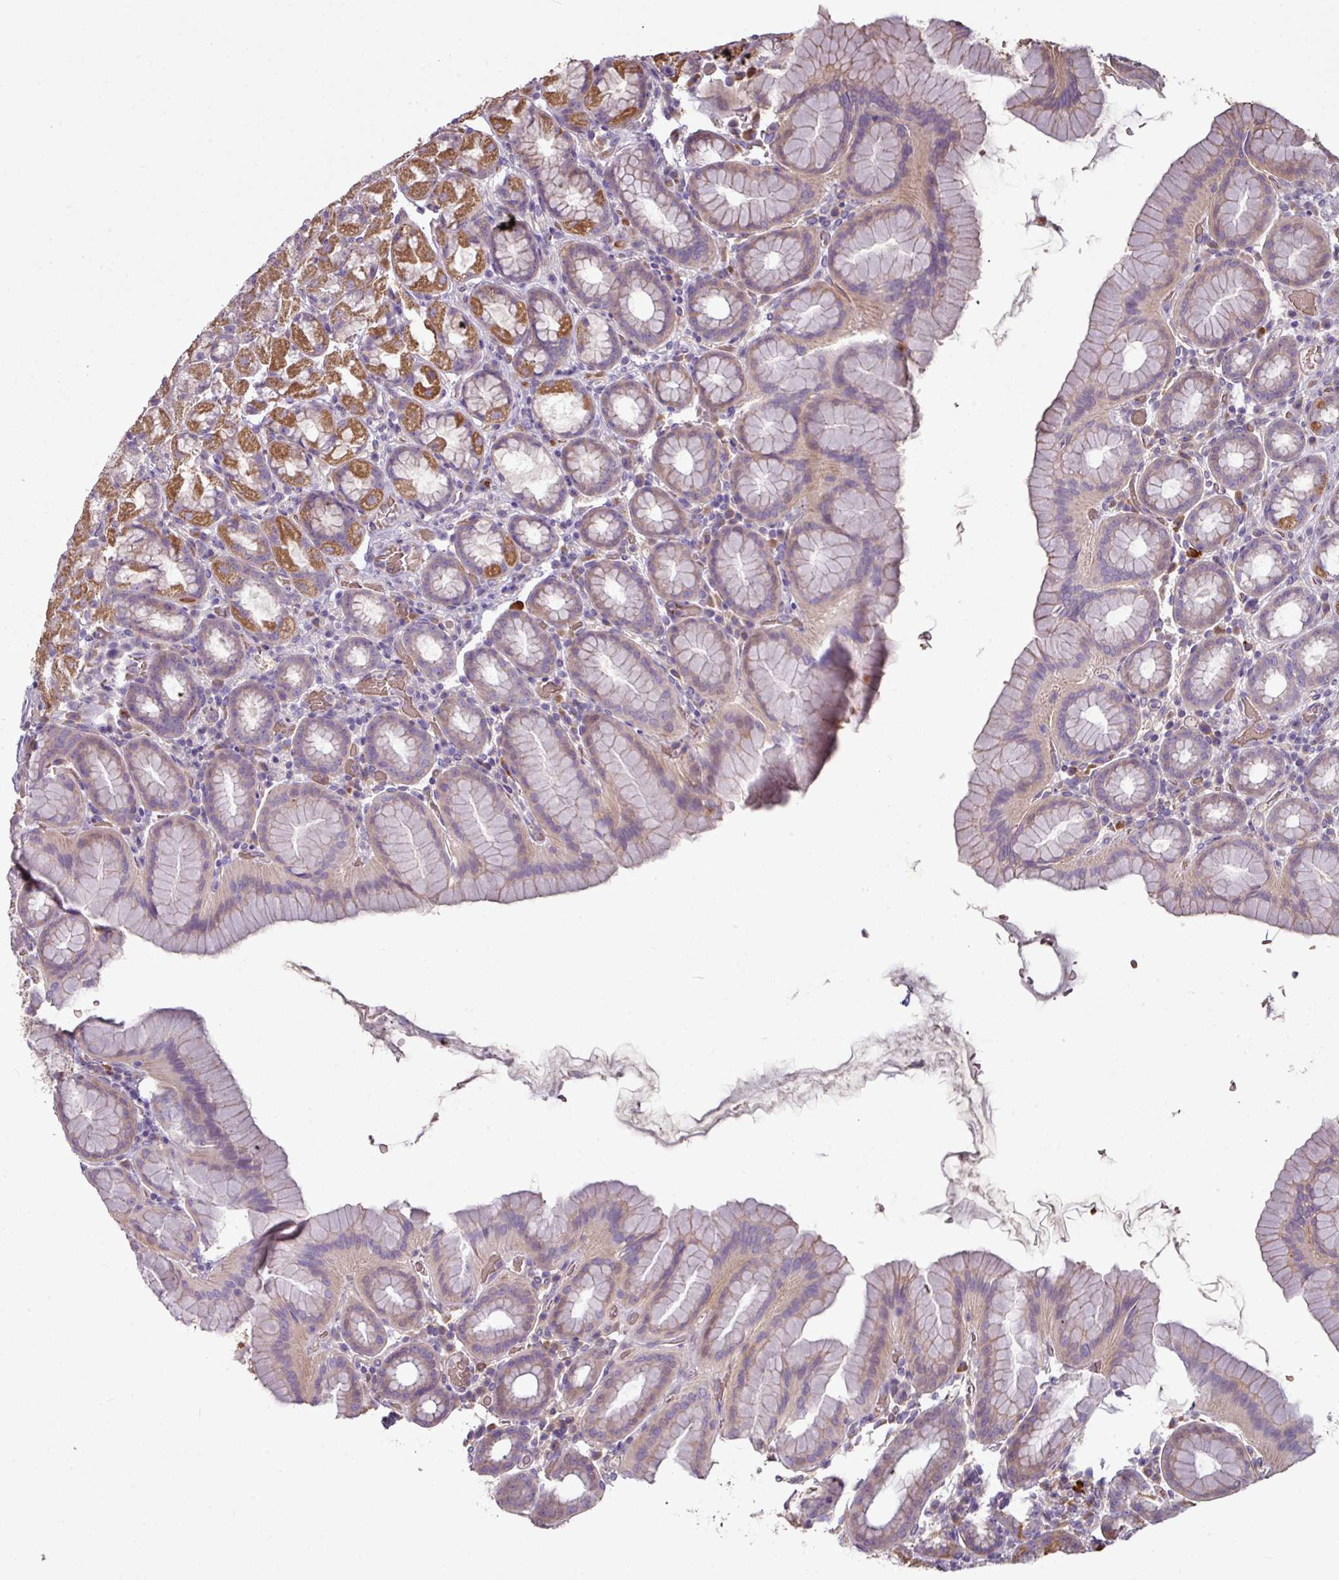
{"staining": {"intensity": "strong", "quantity": "25%-75%", "location": "cytoplasmic/membranous"}, "tissue": "stomach", "cell_type": "Glandular cells", "image_type": "normal", "snomed": [{"axis": "morphology", "description": "Normal tissue, NOS"}, {"axis": "topography", "description": "Stomach, upper"}, {"axis": "topography", "description": "Stomach"}], "caption": "Approximately 25%-75% of glandular cells in normal human stomach demonstrate strong cytoplasmic/membranous protein staining as visualized by brown immunohistochemical staining.", "gene": "NHSL2", "patient": {"sex": "male", "age": 68}}